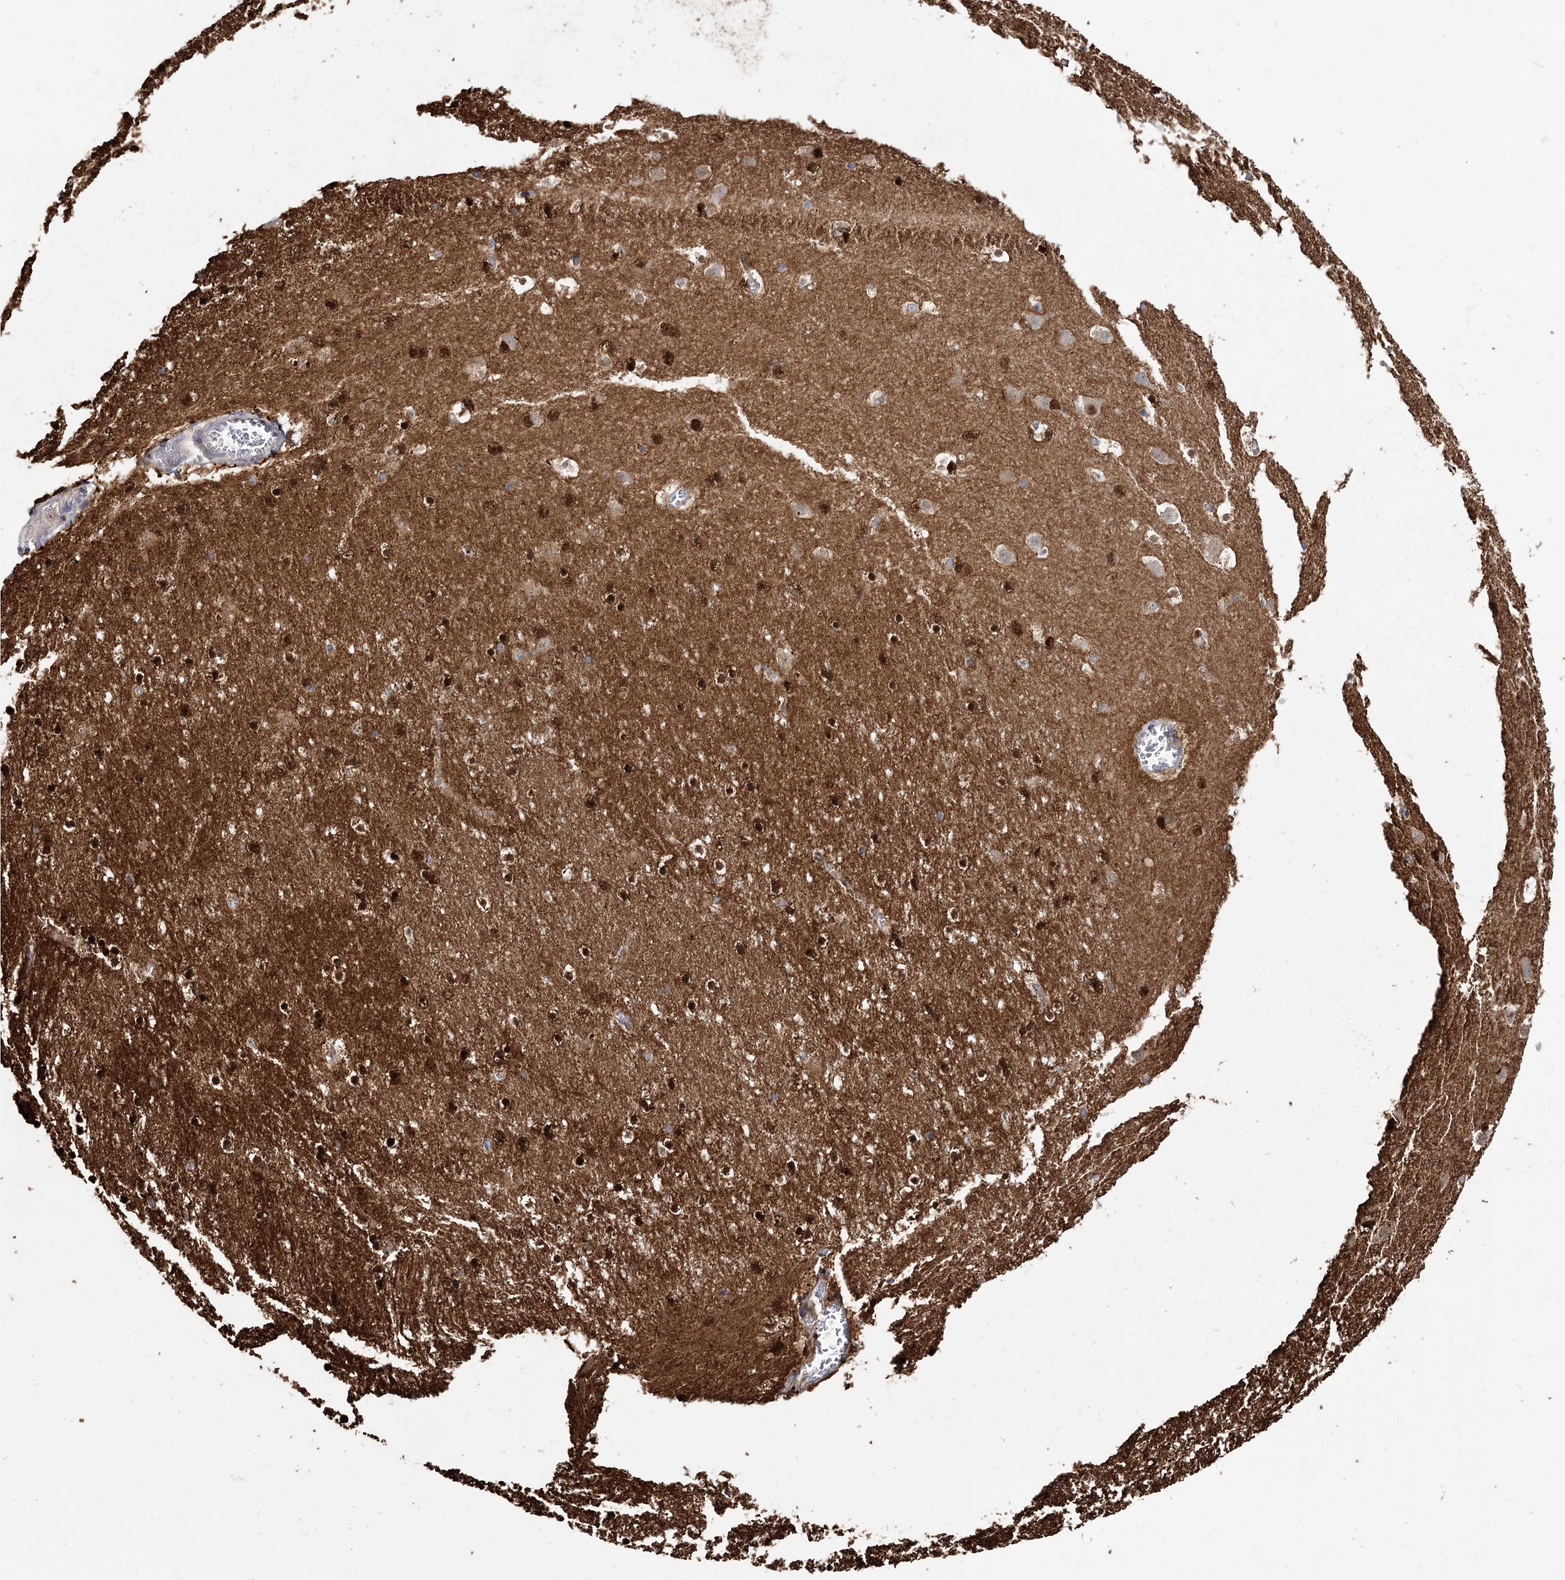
{"staining": {"intensity": "strong", "quantity": ">75%", "location": "nuclear"}, "tissue": "caudate", "cell_type": "Glial cells", "image_type": "normal", "snomed": [{"axis": "morphology", "description": "Normal tissue, NOS"}, {"axis": "topography", "description": "Lateral ventricle wall"}], "caption": "Caudate stained with DAB (3,3'-diaminobenzidine) immunohistochemistry (IHC) demonstrates high levels of strong nuclear expression in approximately >75% of glial cells. (DAB IHC, brown staining for protein, blue staining for nuclei).", "gene": "GUSB", "patient": {"sex": "male", "age": 45}}